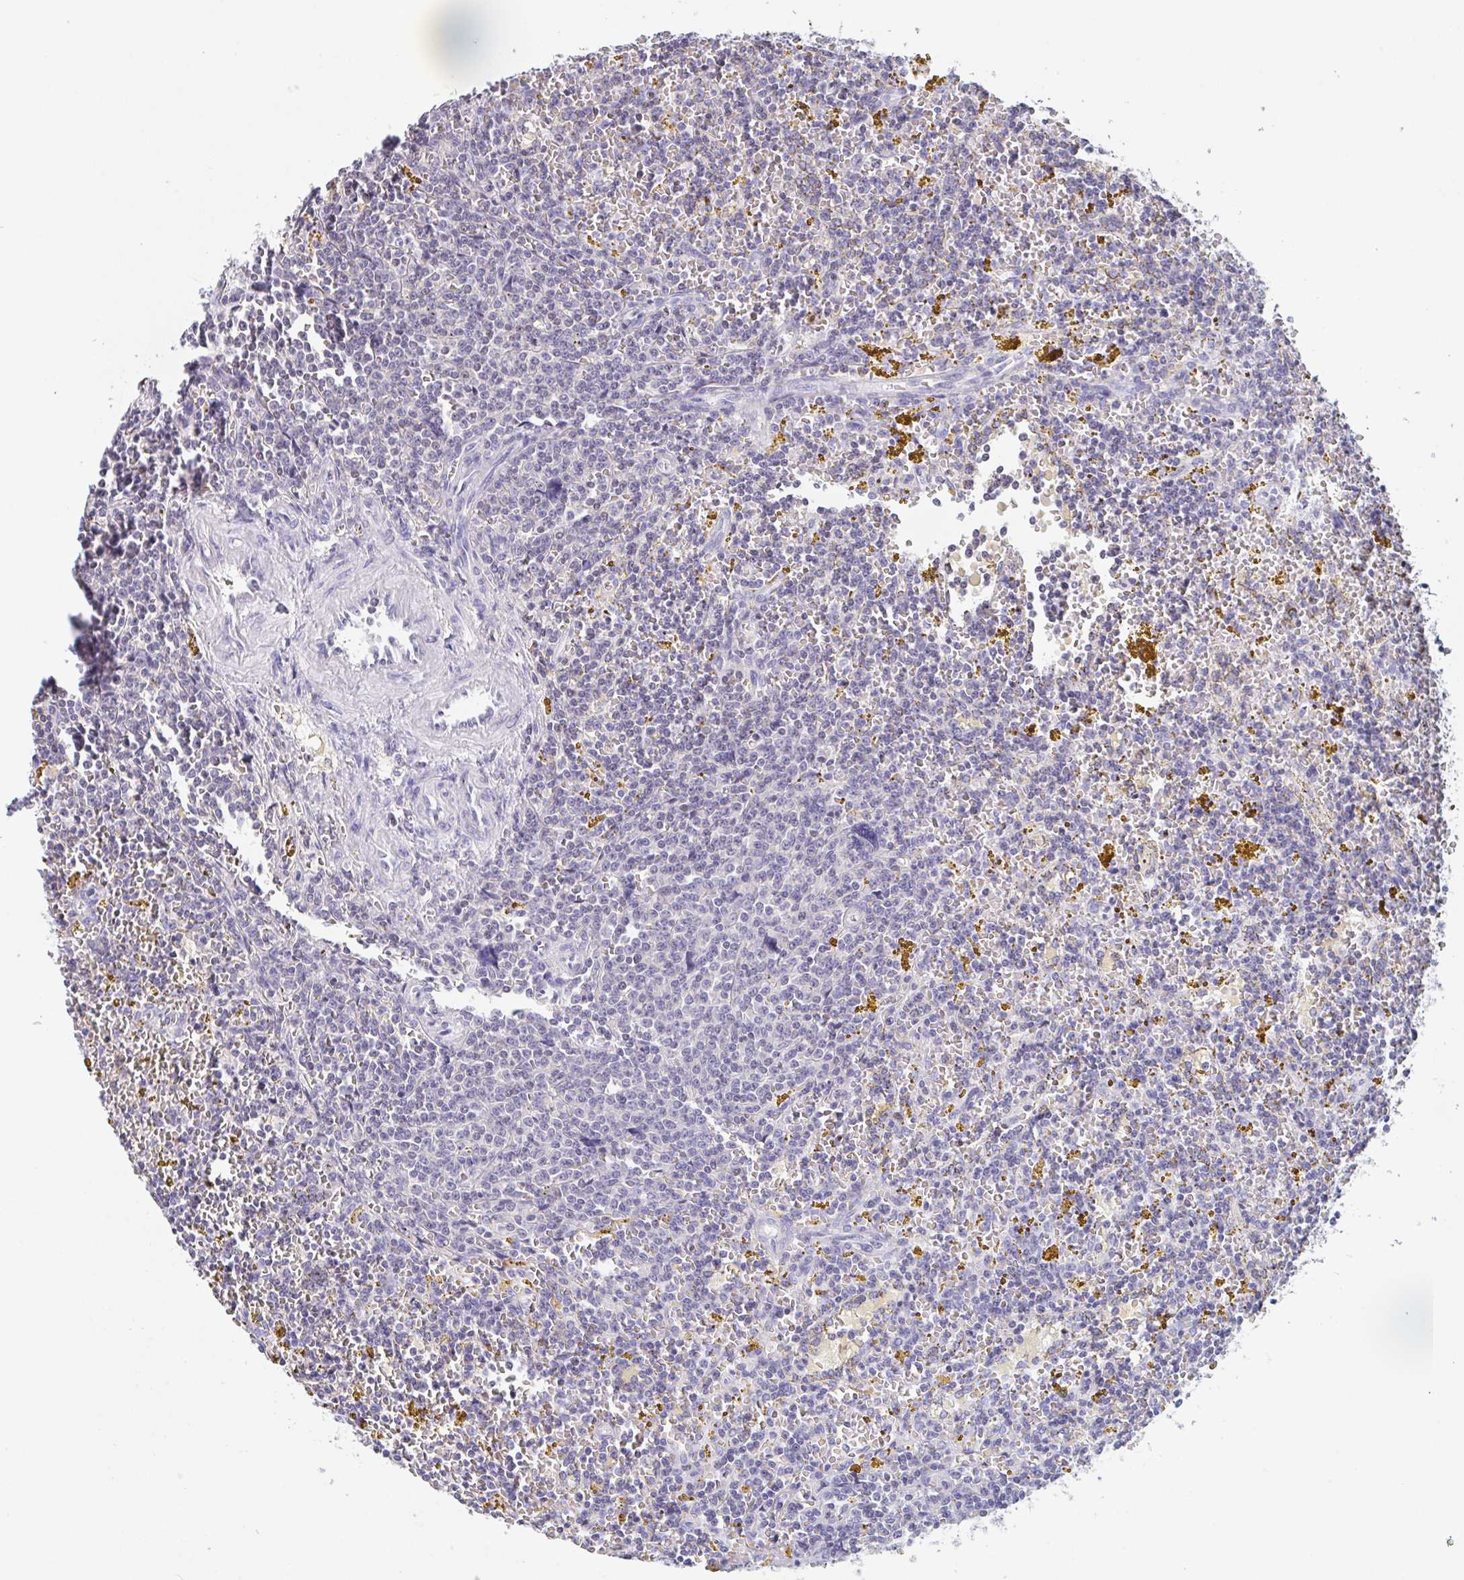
{"staining": {"intensity": "negative", "quantity": "none", "location": "none"}, "tissue": "lymphoma", "cell_type": "Tumor cells", "image_type": "cancer", "snomed": [{"axis": "morphology", "description": "Malignant lymphoma, non-Hodgkin's type, Low grade"}, {"axis": "topography", "description": "Spleen"}, {"axis": "topography", "description": "Lymph node"}], "caption": "Immunohistochemistry image of neoplastic tissue: malignant lymphoma, non-Hodgkin's type (low-grade) stained with DAB (3,3'-diaminobenzidine) demonstrates no significant protein expression in tumor cells.", "gene": "LRRC58", "patient": {"sex": "female", "age": 66}}